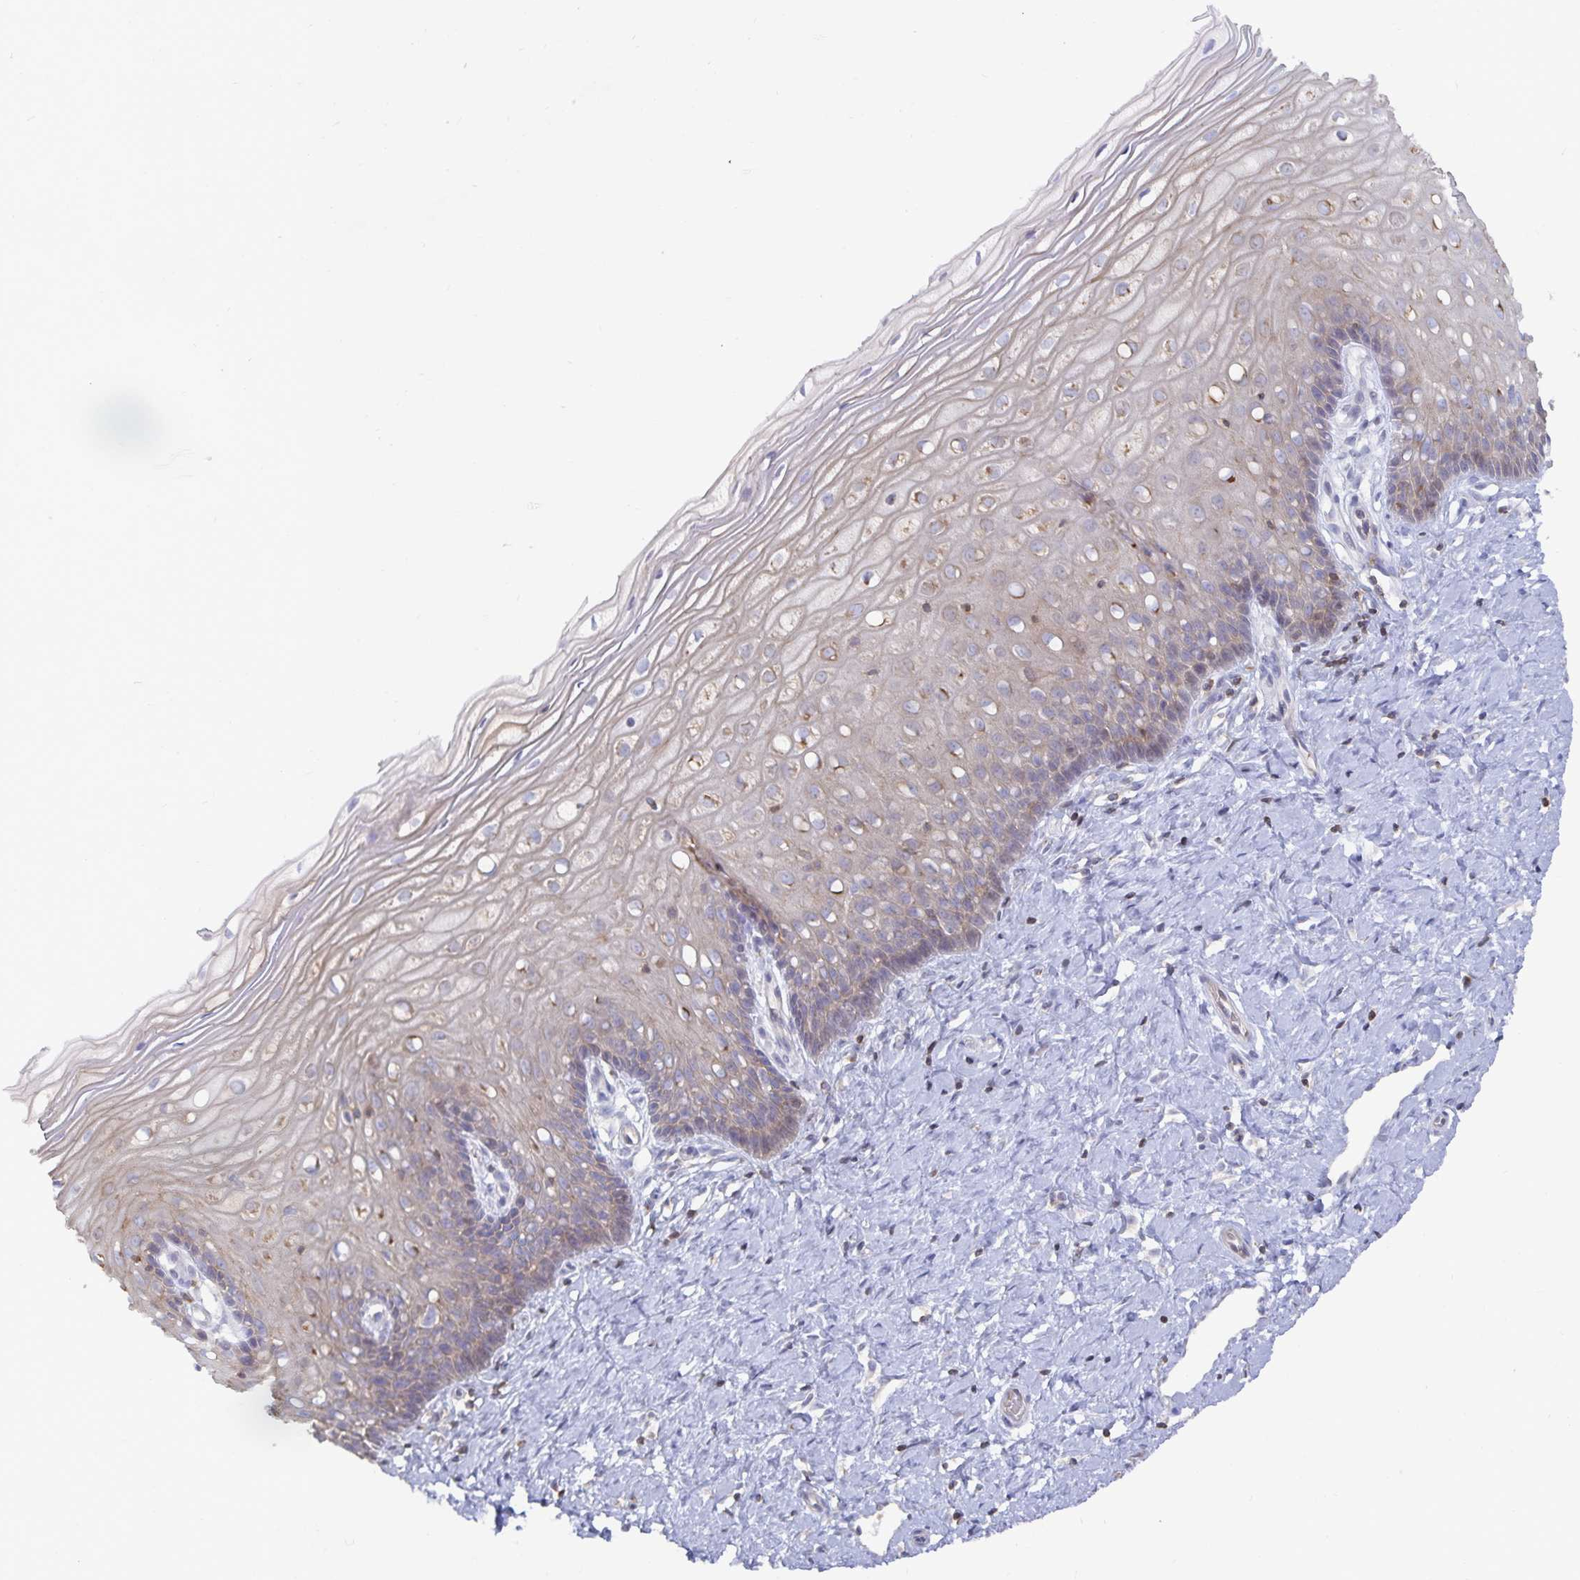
{"staining": {"intensity": "negative", "quantity": "none", "location": "none"}, "tissue": "cervix", "cell_type": "Glandular cells", "image_type": "normal", "snomed": [{"axis": "morphology", "description": "Normal tissue, NOS"}, {"axis": "topography", "description": "Cervix"}], "caption": "An IHC photomicrograph of unremarkable cervix is shown. There is no staining in glandular cells of cervix.", "gene": "PIK3CD", "patient": {"sex": "female", "age": 37}}